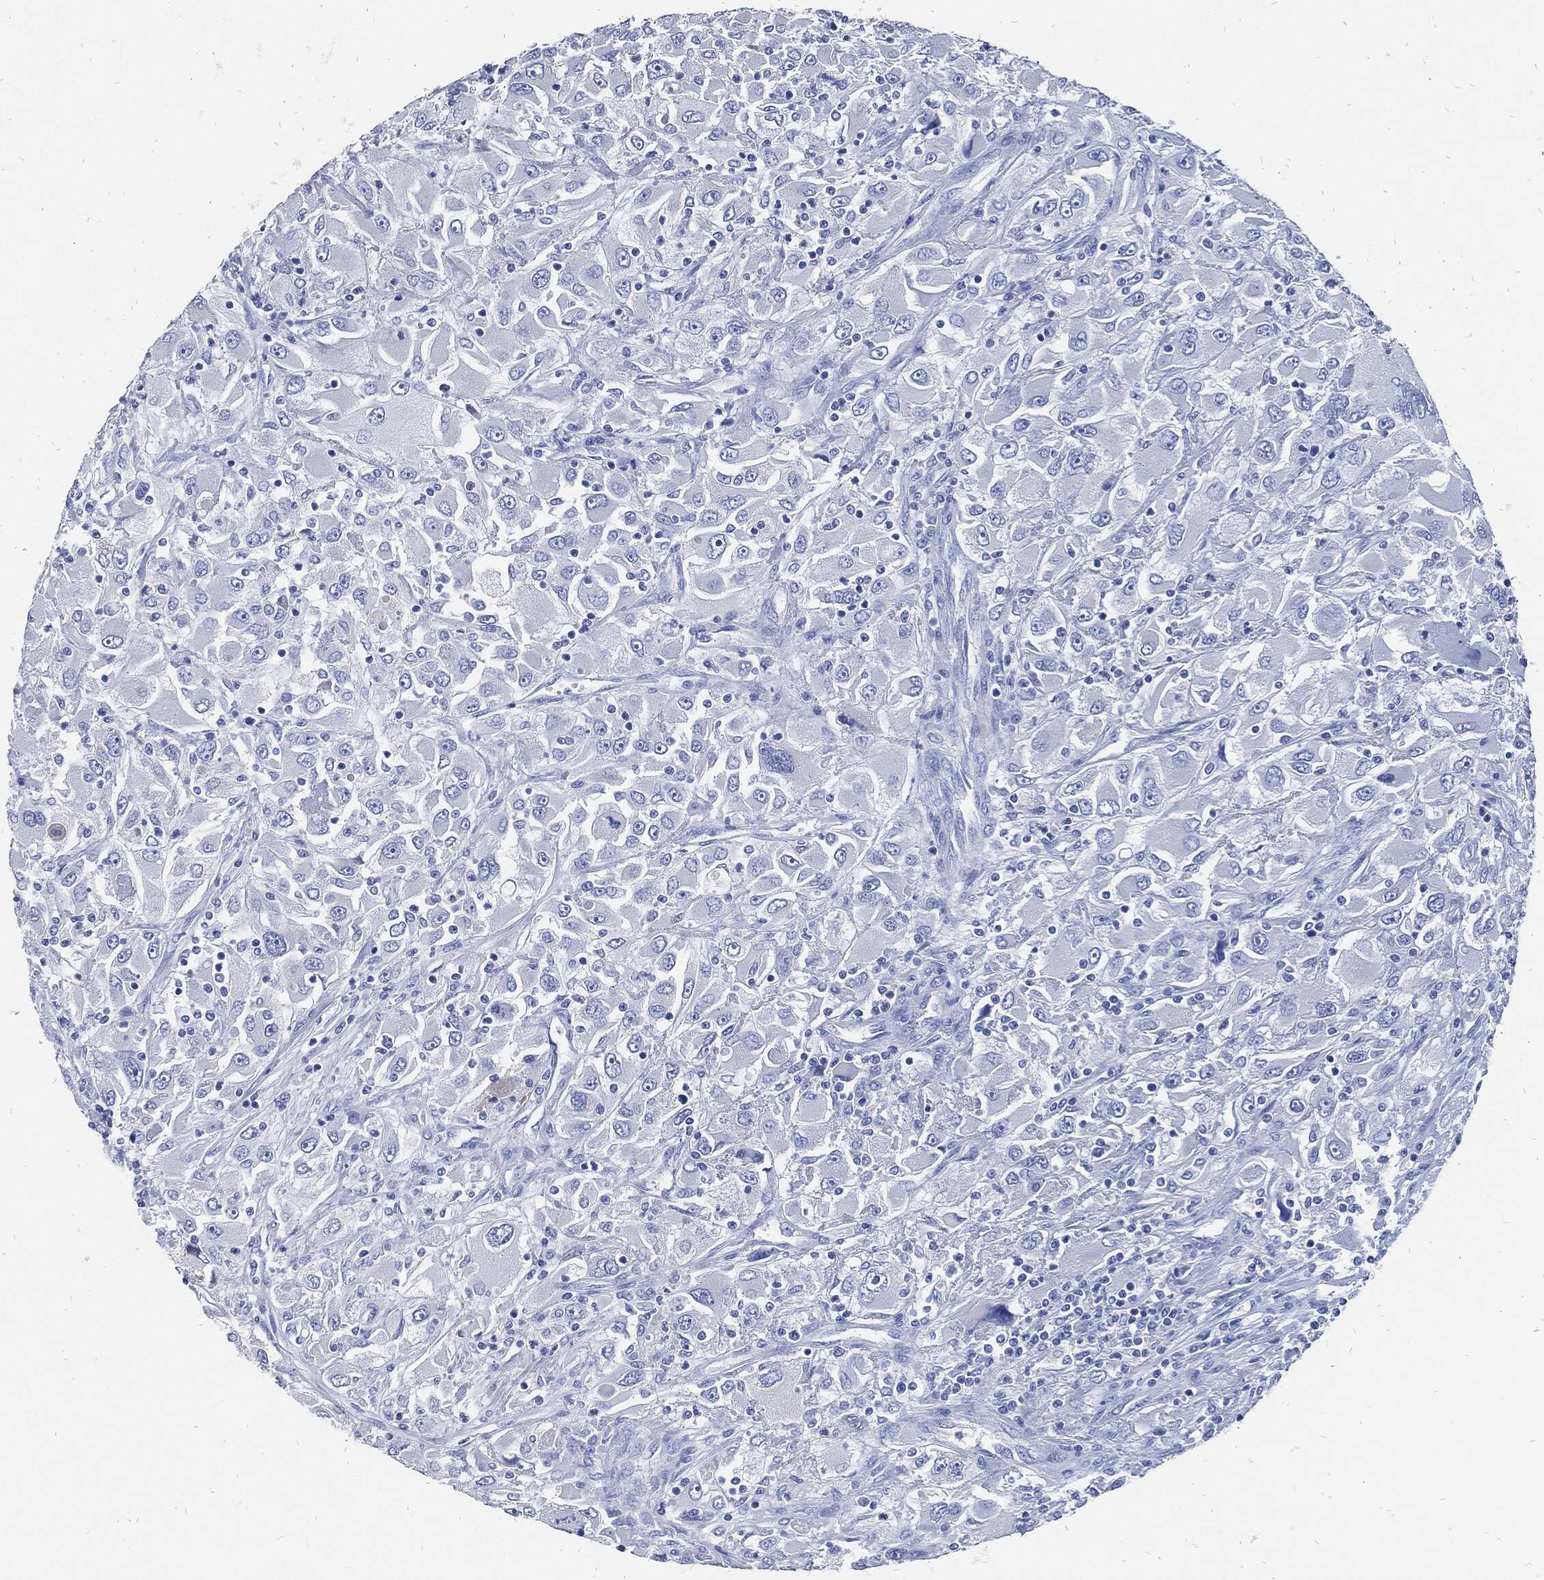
{"staining": {"intensity": "negative", "quantity": "none", "location": "none"}, "tissue": "renal cancer", "cell_type": "Tumor cells", "image_type": "cancer", "snomed": [{"axis": "morphology", "description": "Adenocarcinoma, NOS"}, {"axis": "topography", "description": "Kidney"}], "caption": "This is an immunohistochemistry micrograph of human adenocarcinoma (renal). There is no staining in tumor cells.", "gene": "FABP4", "patient": {"sex": "female", "age": 52}}